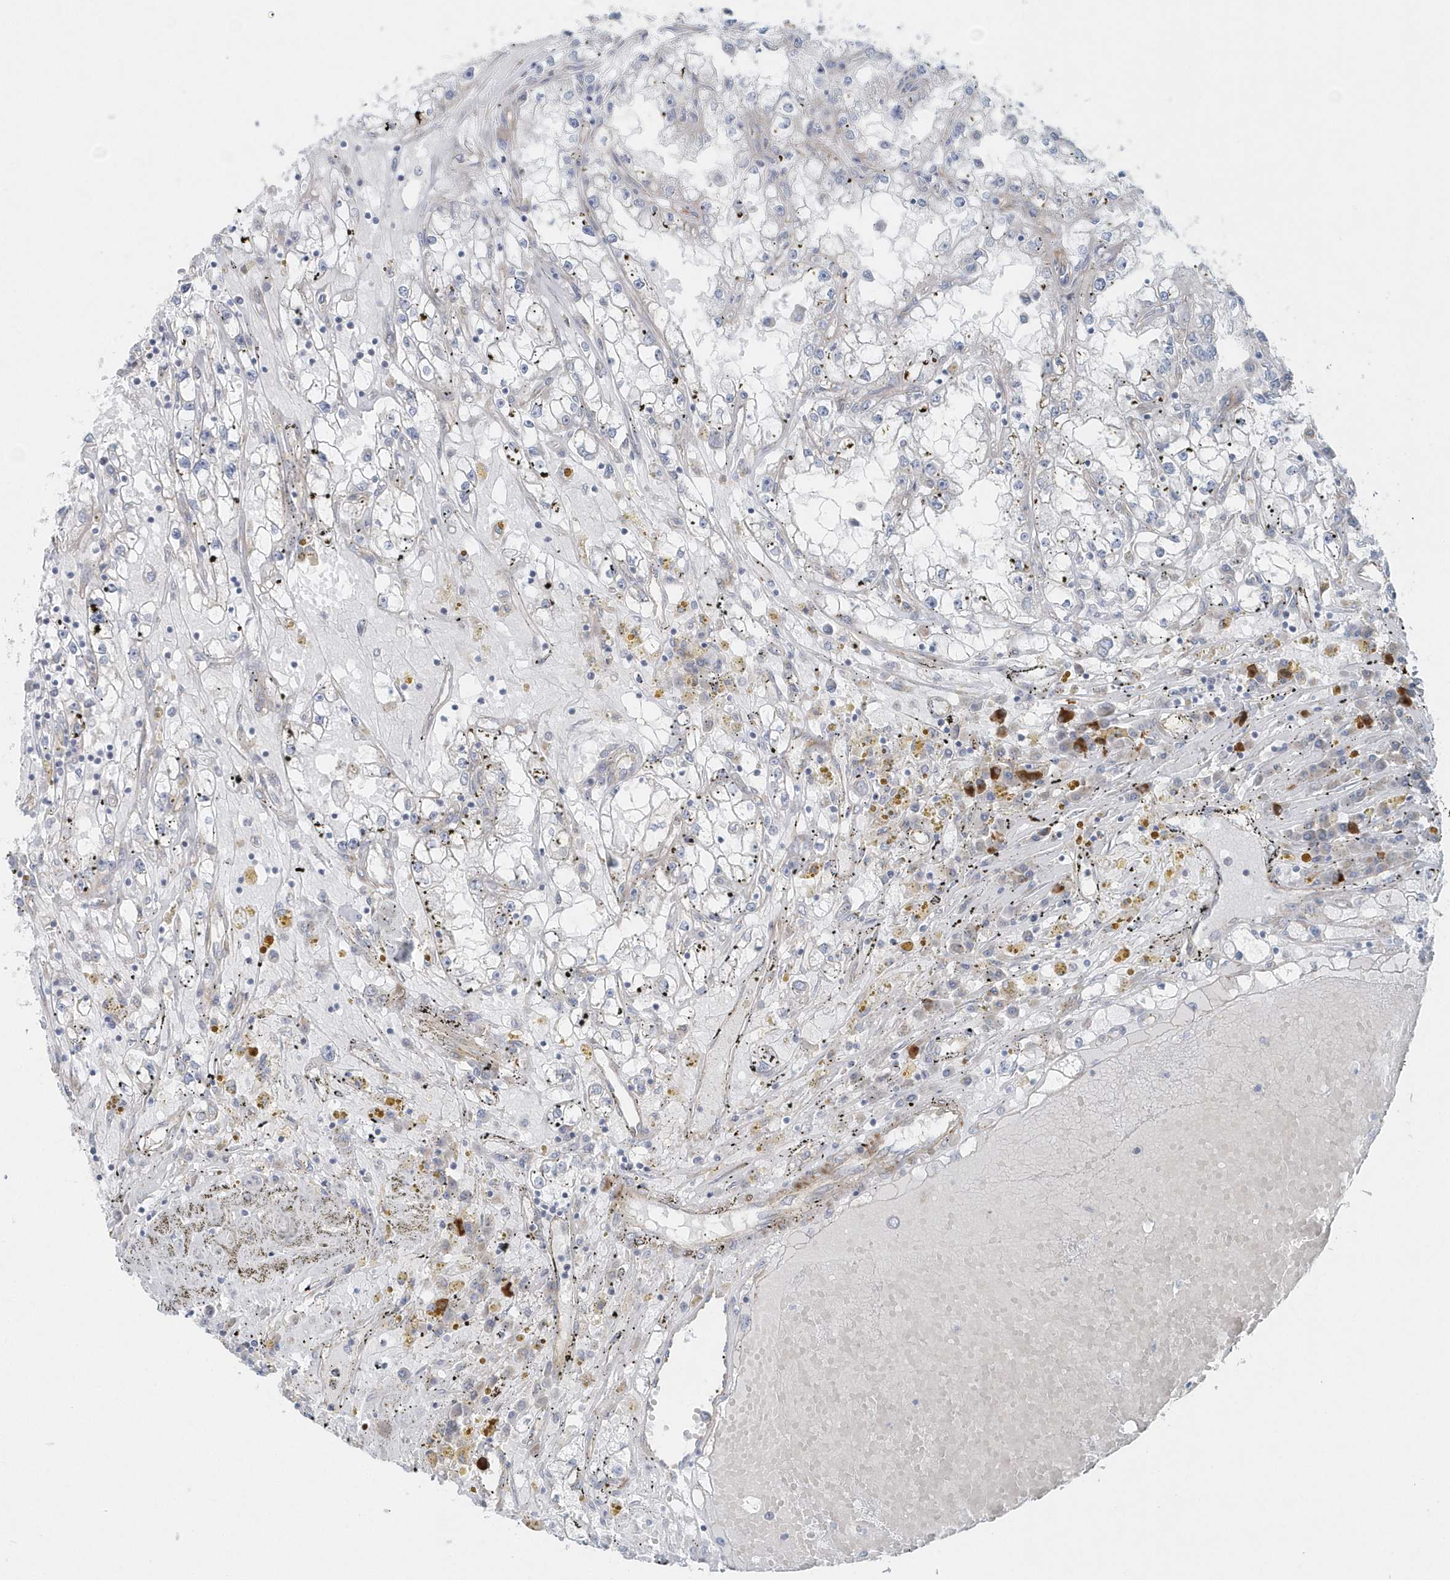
{"staining": {"intensity": "negative", "quantity": "none", "location": "none"}, "tissue": "renal cancer", "cell_type": "Tumor cells", "image_type": "cancer", "snomed": [{"axis": "morphology", "description": "Adenocarcinoma, NOS"}, {"axis": "topography", "description": "Kidney"}], "caption": "Immunohistochemistry (IHC) of renal adenocarcinoma shows no staining in tumor cells.", "gene": "GPR152", "patient": {"sex": "male", "age": 56}}